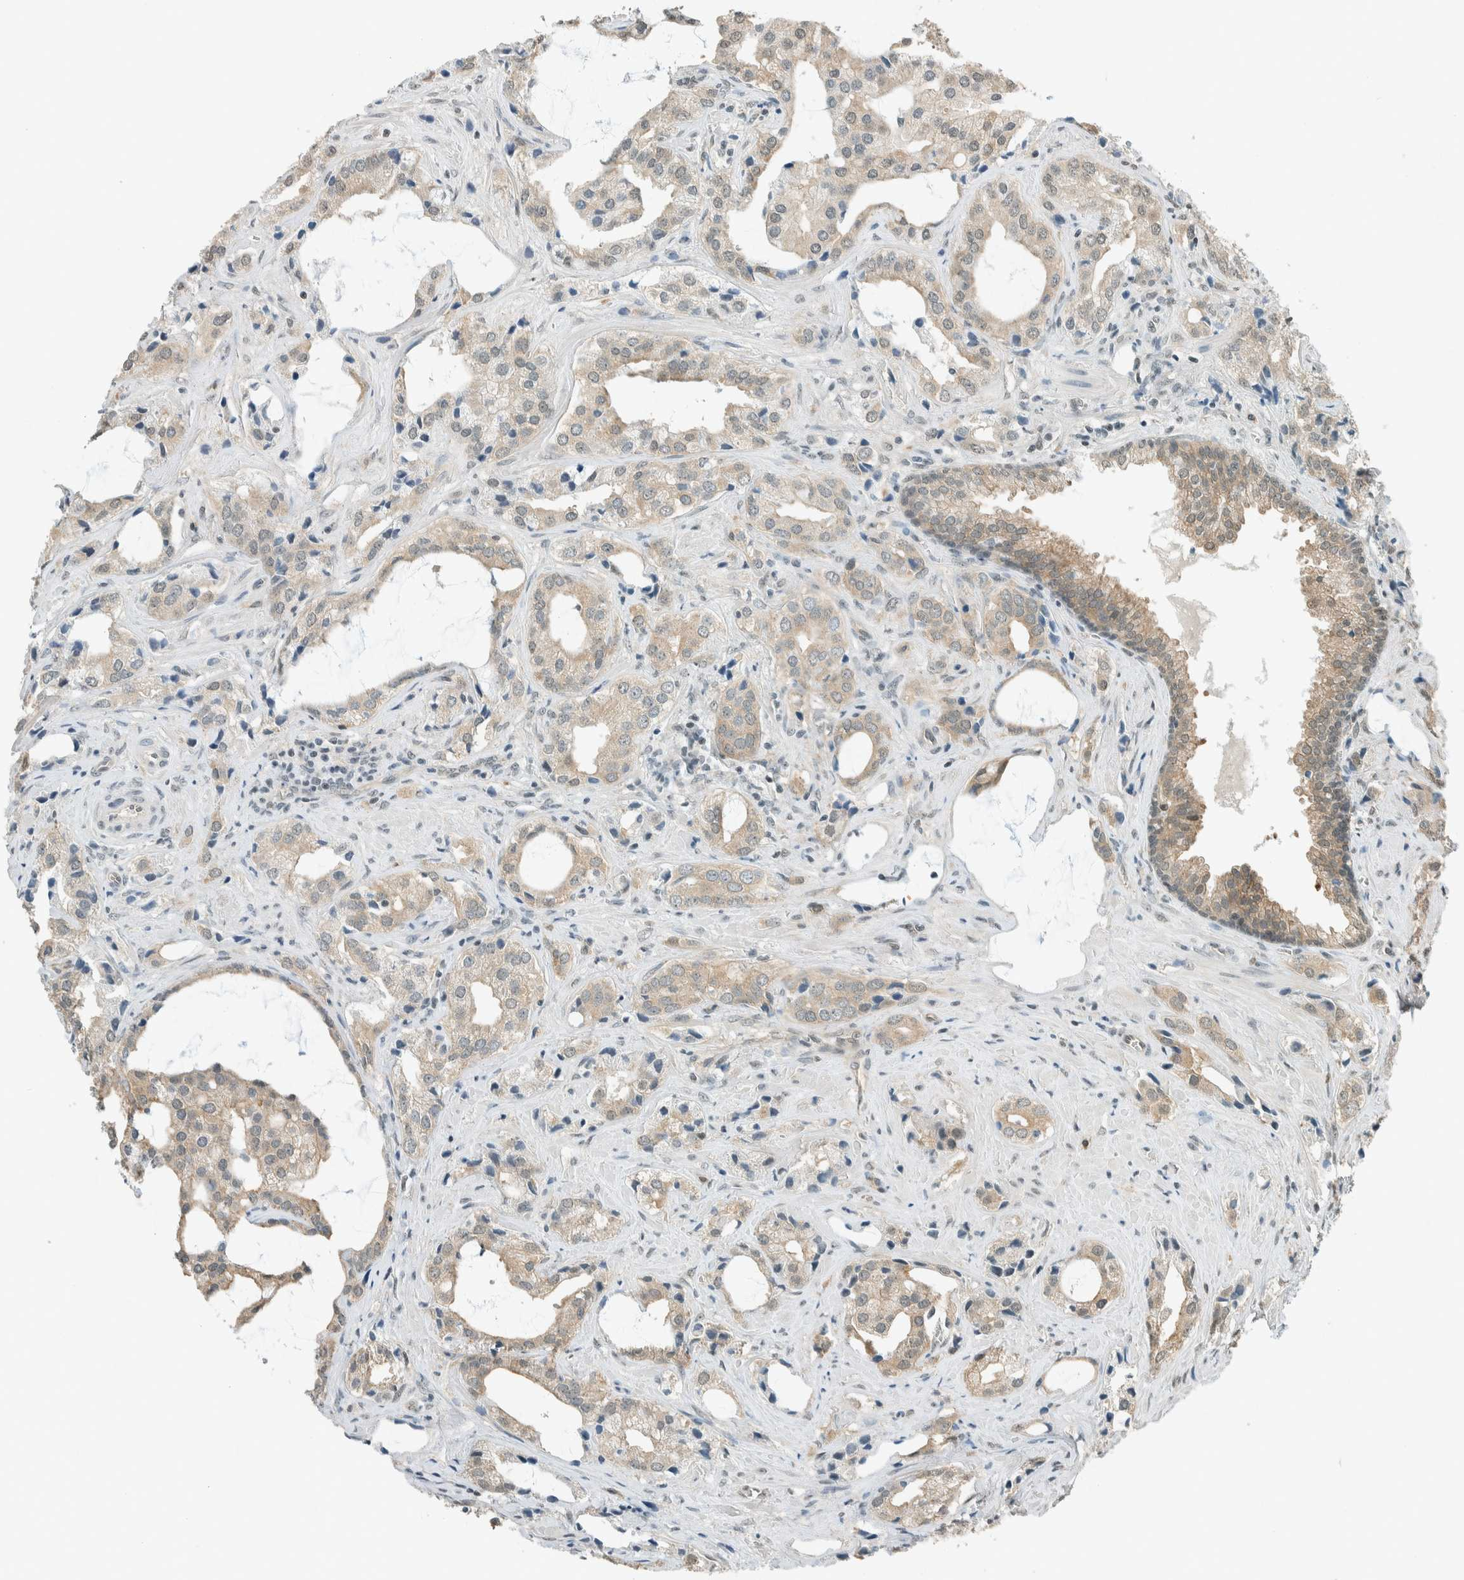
{"staining": {"intensity": "weak", "quantity": ">75%", "location": "cytoplasmic/membranous"}, "tissue": "prostate cancer", "cell_type": "Tumor cells", "image_type": "cancer", "snomed": [{"axis": "morphology", "description": "Adenocarcinoma, High grade"}, {"axis": "topography", "description": "Prostate"}], "caption": "The image demonstrates a brown stain indicating the presence of a protein in the cytoplasmic/membranous of tumor cells in prostate adenocarcinoma (high-grade).", "gene": "NIBAN2", "patient": {"sex": "male", "age": 66}}